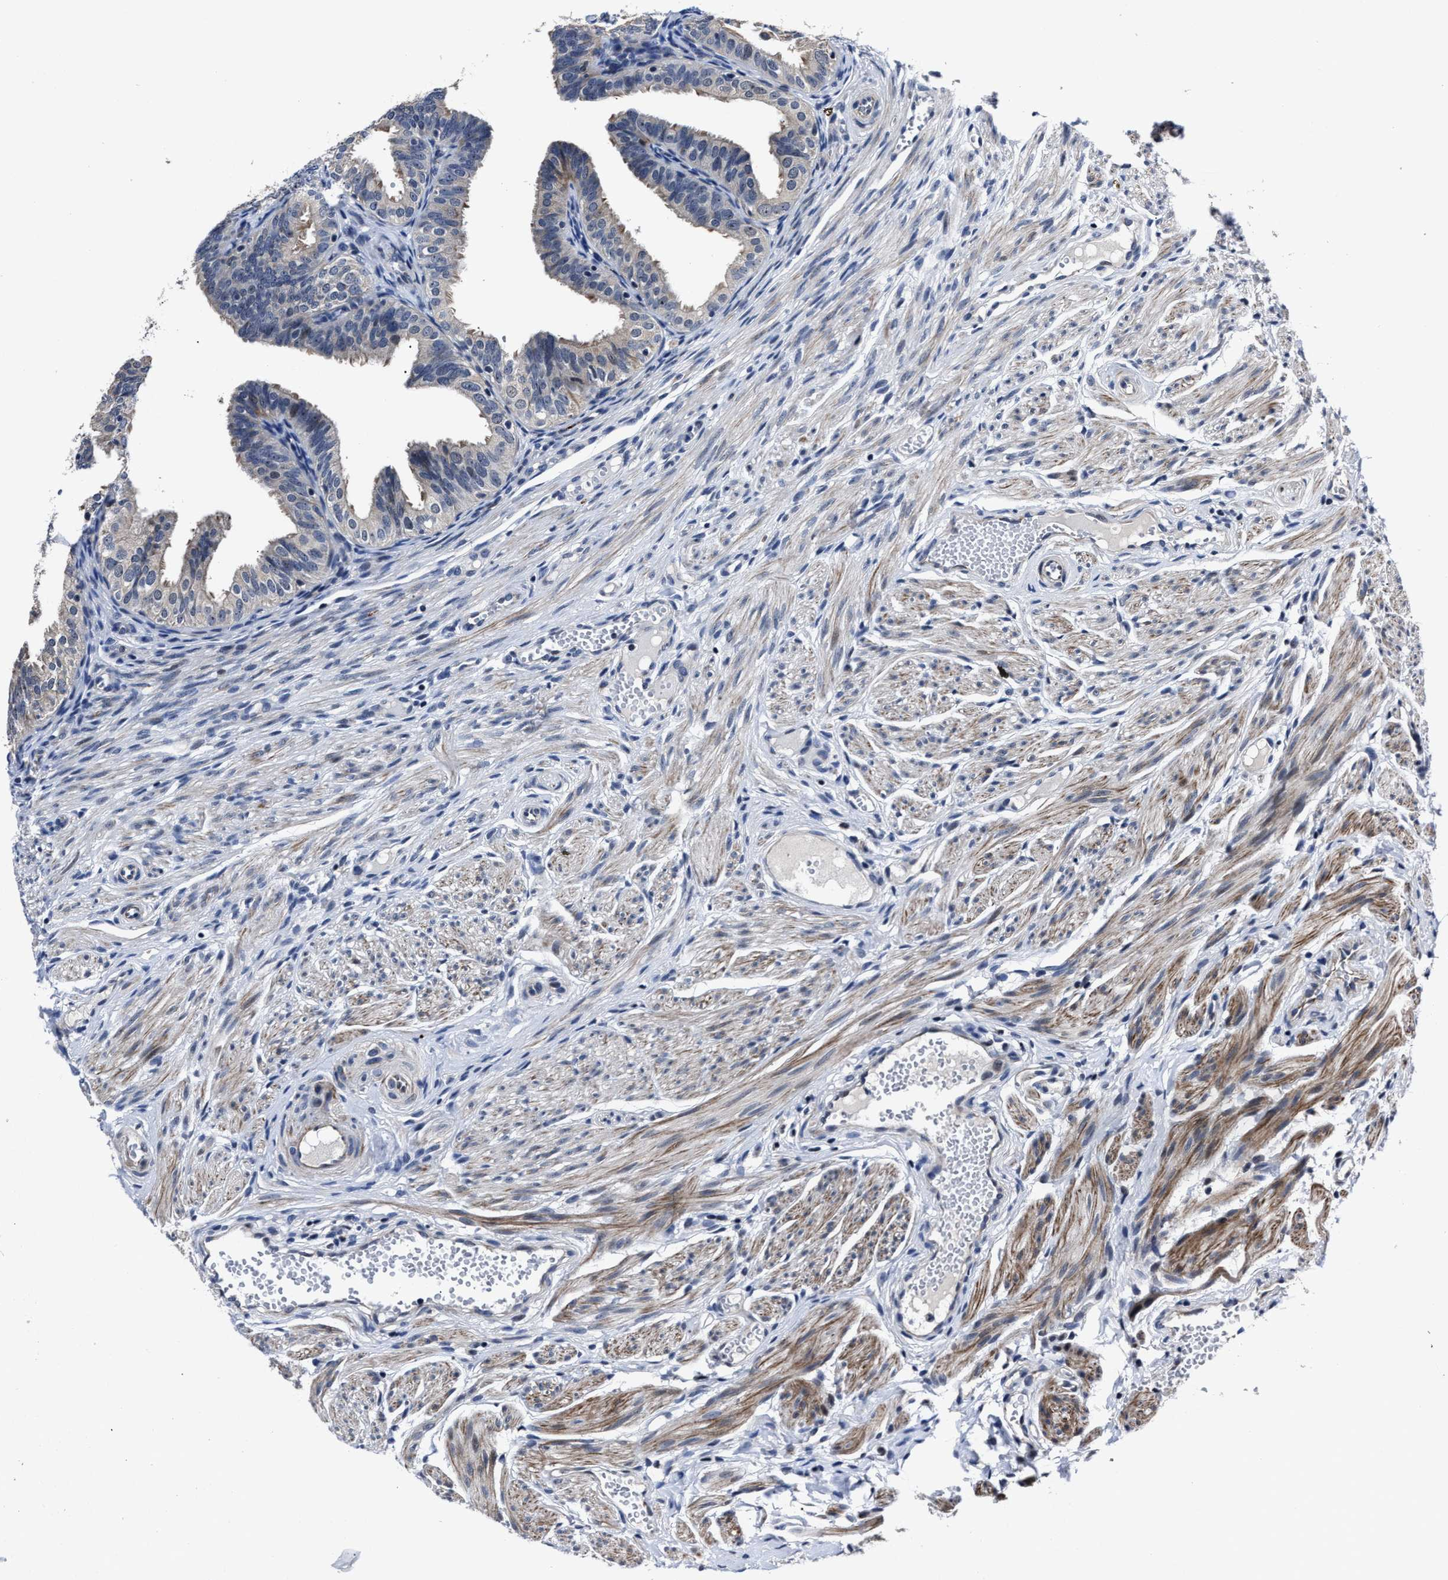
{"staining": {"intensity": "weak", "quantity": "<25%", "location": "cytoplasmic/membranous"}, "tissue": "fallopian tube", "cell_type": "Glandular cells", "image_type": "normal", "snomed": [{"axis": "morphology", "description": "Normal tissue, NOS"}, {"axis": "topography", "description": "Fallopian tube"}], "caption": "There is no significant positivity in glandular cells of fallopian tube. (Stains: DAB (3,3'-diaminobenzidine) immunohistochemistry (IHC) with hematoxylin counter stain, Microscopy: brightfield microscopy at high magnification).", "gene": "RSBN1L", "patient": {"sex": "female", "age": 35}}